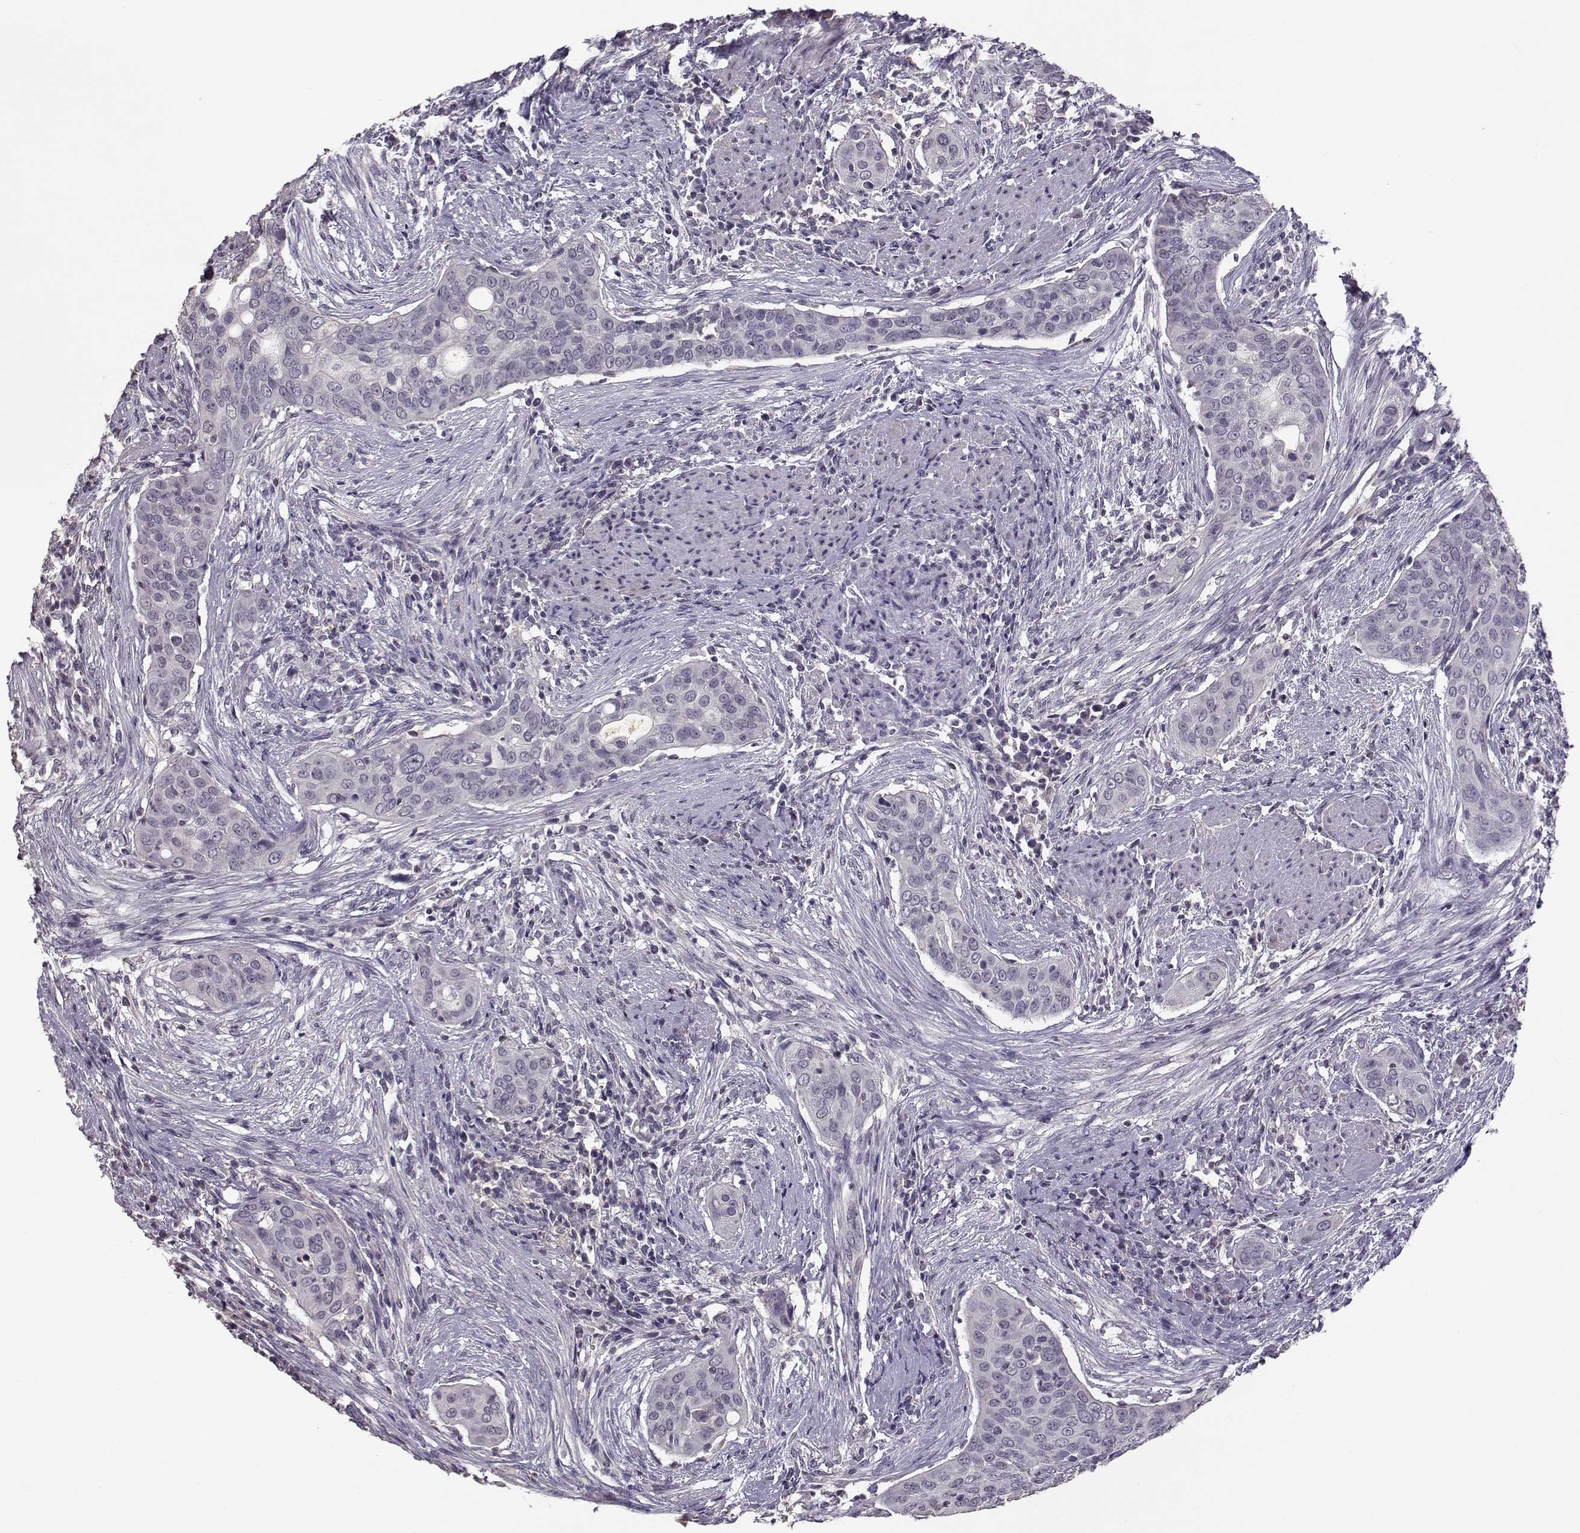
{"staining": {"intensity": "negative", "quantity": "none", "location": "none"}, "tissue": "urothelial cancer", "cell_type": "Tumor cells", "image_type": "cancer", "snomed": [{"axis": "morphology", "description": "Urothelial carcinoma, High grade"}, {"axis": "topography", "description": "Urinary bladder"}], "caption": "The image reveals no staining of tumor cells in high-grade urothelial carcinoma. The staining is performed using DAB (3,3'-diaminobenzidine) brown chromogen with nuclei counter-stained in using hematoxylin.", "gene": "UROC1", "patient": {"sex": "male", "age": 82}}